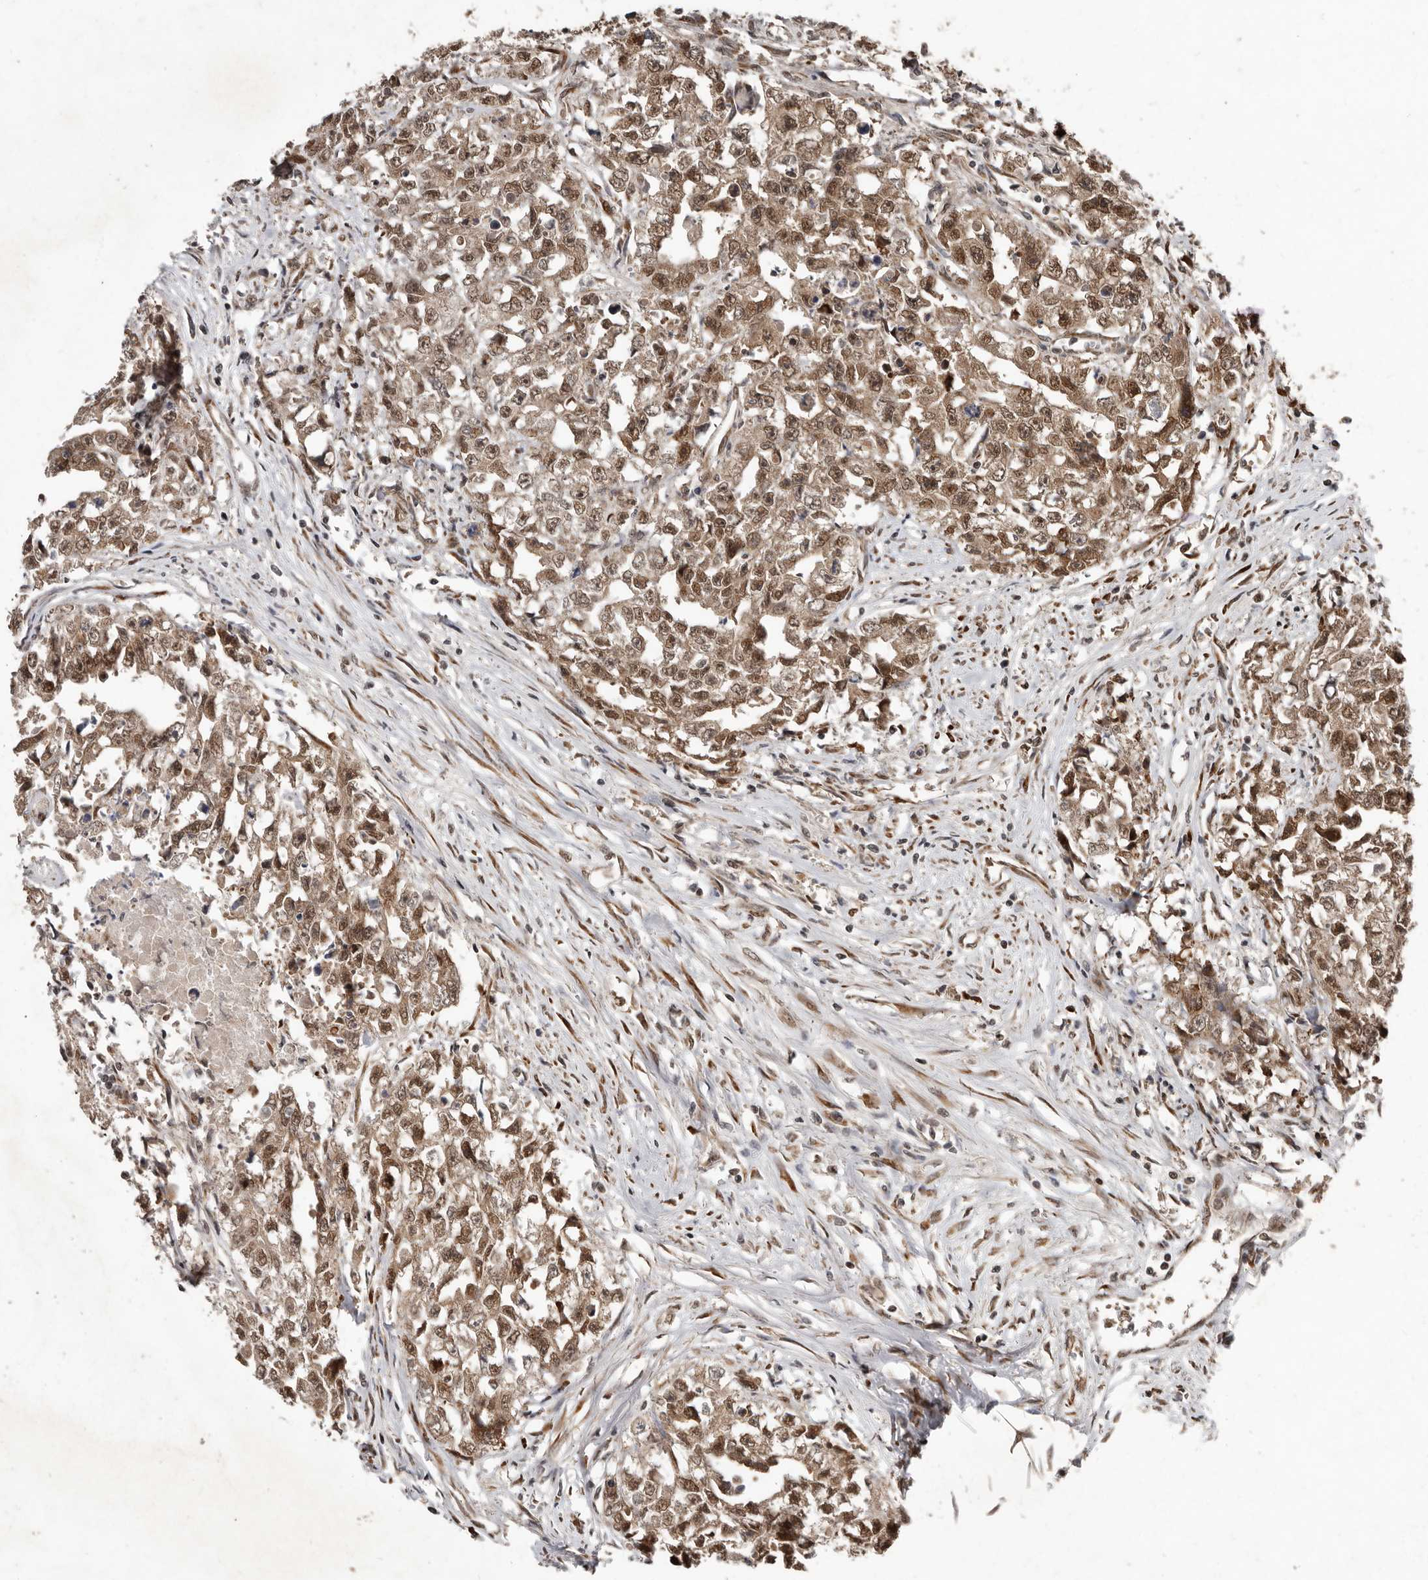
{"staining": {"intensity": "moderate", "quantity": ">75%", "location": "cytoplasmic/membranous,nuclear"}, "tissue": "testis cancer", "cell_type": "Tumor cells", "image_type": "cancer", "snomed": [{"axis": "morphology", "description": "Seminoma, NOS"}, {"axis": "morphology", "description": "Carcinoma, Embryonal, NOS"}, {"axis": "topography", "description": "Testis"}], "caption": "Brown immunohistochemical staining in human testis cancer (embryonal carcinoma) reveals moderate cytoplasmic/membranous and nuclear staining in about >75% of tumor cells.", "gene": "LRGUK", "patient": {"sex": "male", "age": 43}}